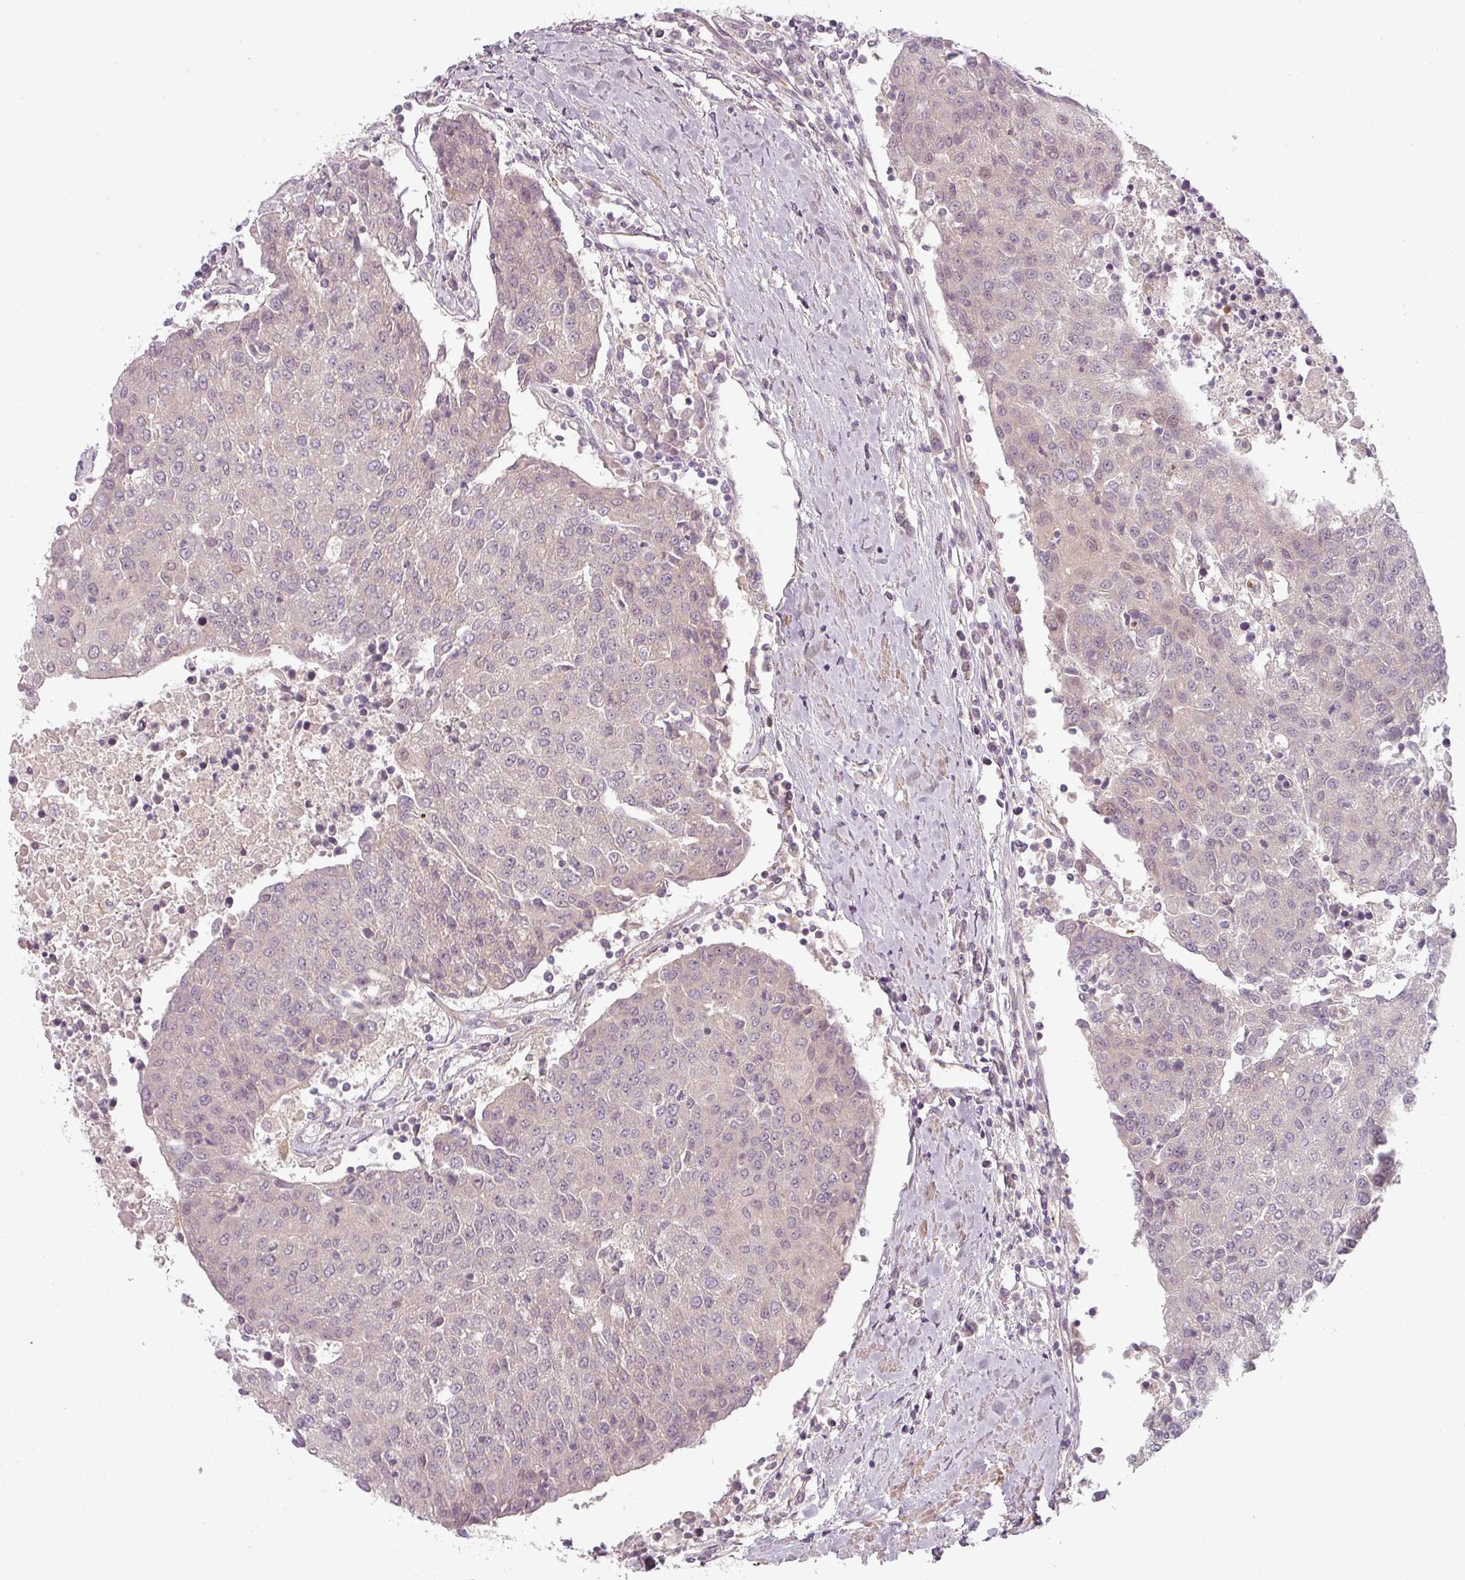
{"staining": {"intensity": "negative", "quantity": "none", "location": "none"}, "tissue": "urothelial cancer", "cell_type": "Tumor cells", "image_type": "cancer", "snomed": [{"axis": "morphology", "description": "Urothelial carcinoma, High grade"}, {"axis": "topography", "description": "Urinary bladder"}], "caption": "Urothelial cancer stained for a protein using immunohistochemistry demonstrates no staining tumor cells.", "gene": "SLC16A9", "patient": {"sex": "female", "age": 85}}